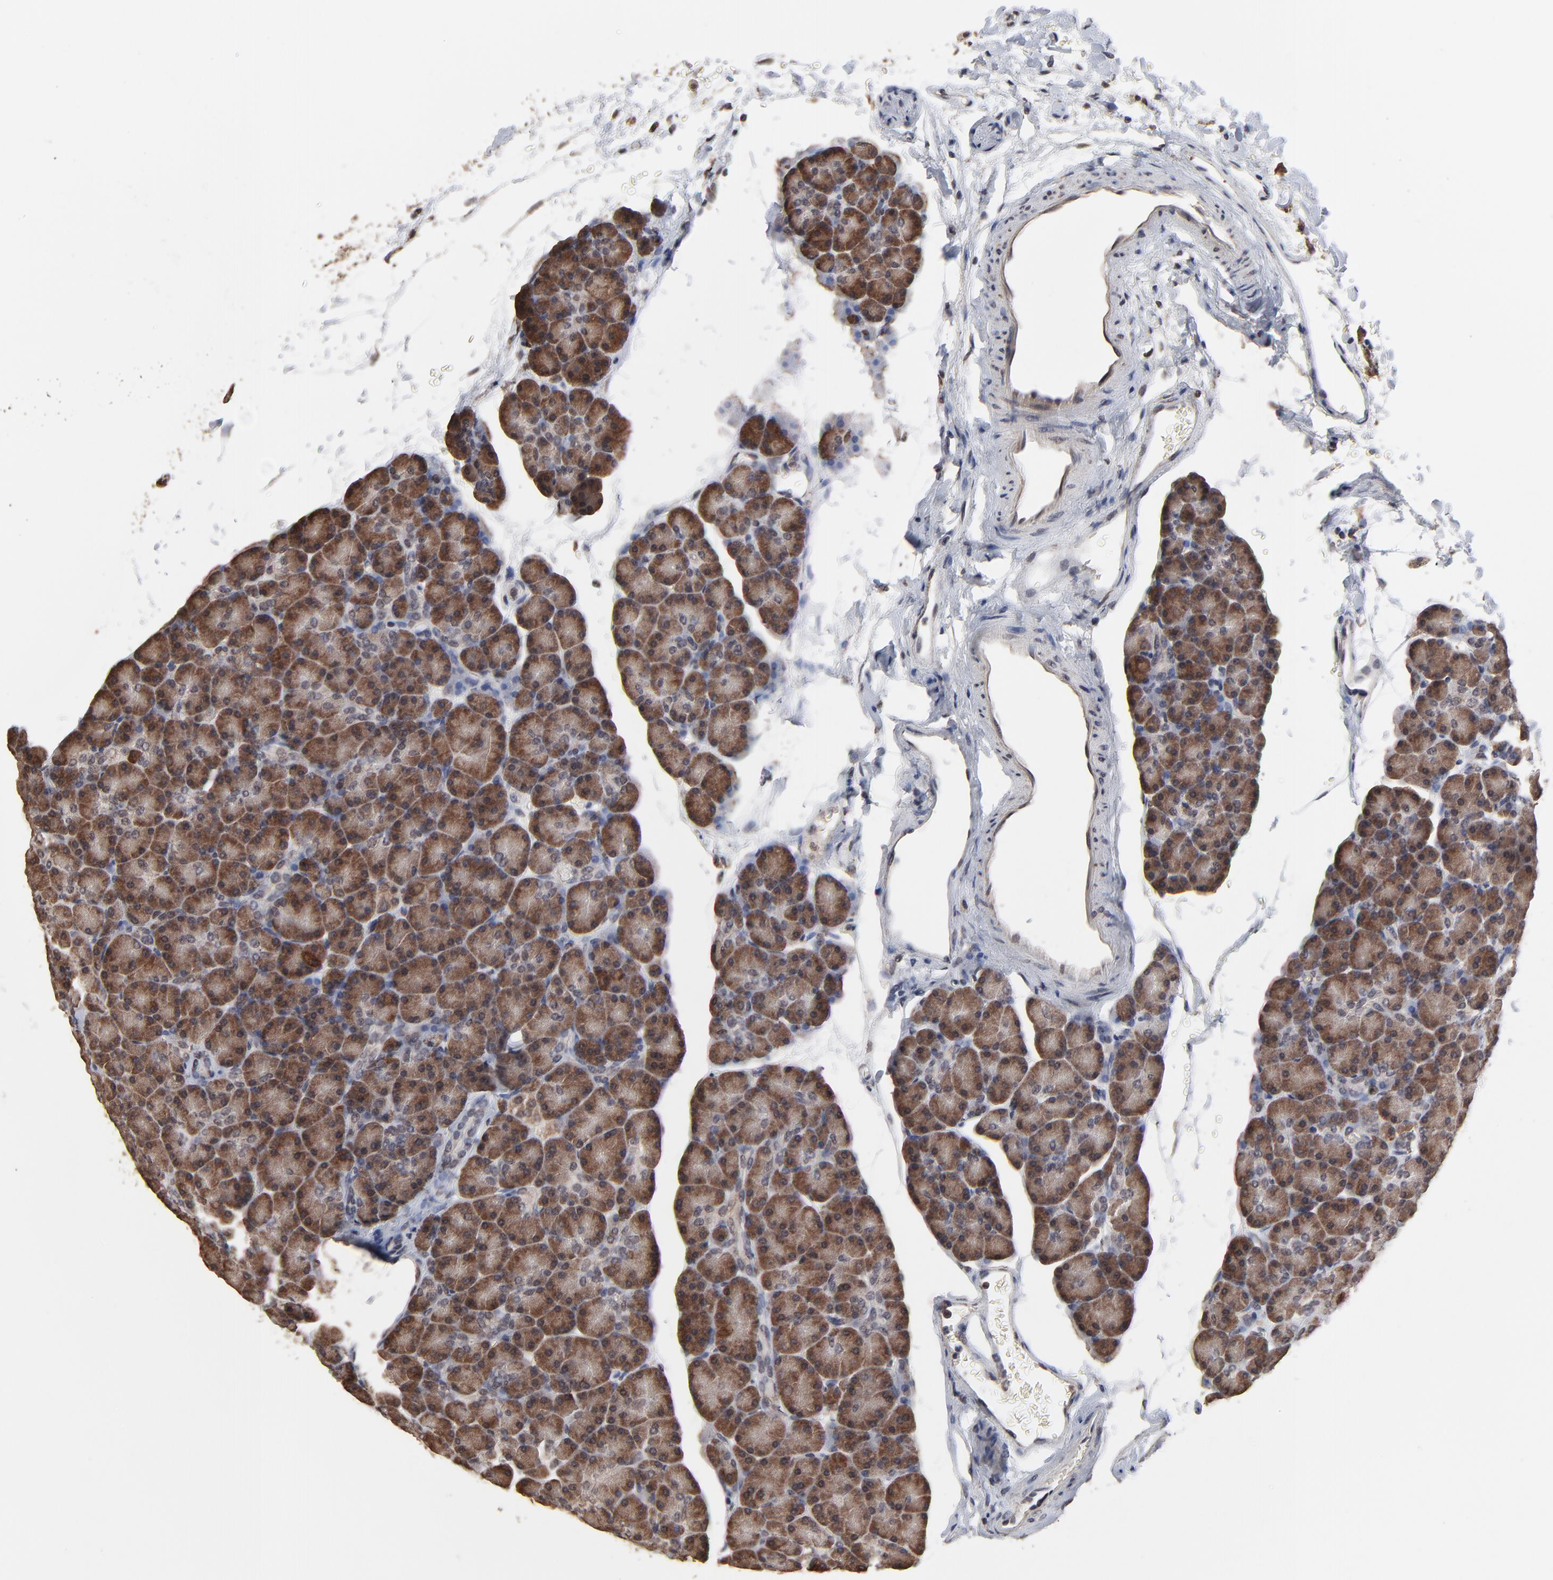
{"staining": {"intensity": "strong", "quantity": ">75%", "location": "cytoplasmic/membranous"}, "tissue": "pancreas", "cell_type": "Exocrine glandular cells", "image_type": "normal", "snomed": [{"axis": "morphology", "description": "Normal tissue, NOS"}, {"axis": "topography", "description": "Pancreas"}], "caption": "Immunohistochemical staining of unremarkable pancreas displays >75% levels of strong cytoplasmic/membranous protein positivity in about >75% of exocrine glandular cells.", "gene": "CHM", "patient": {"sex": "female", "age": 43}}